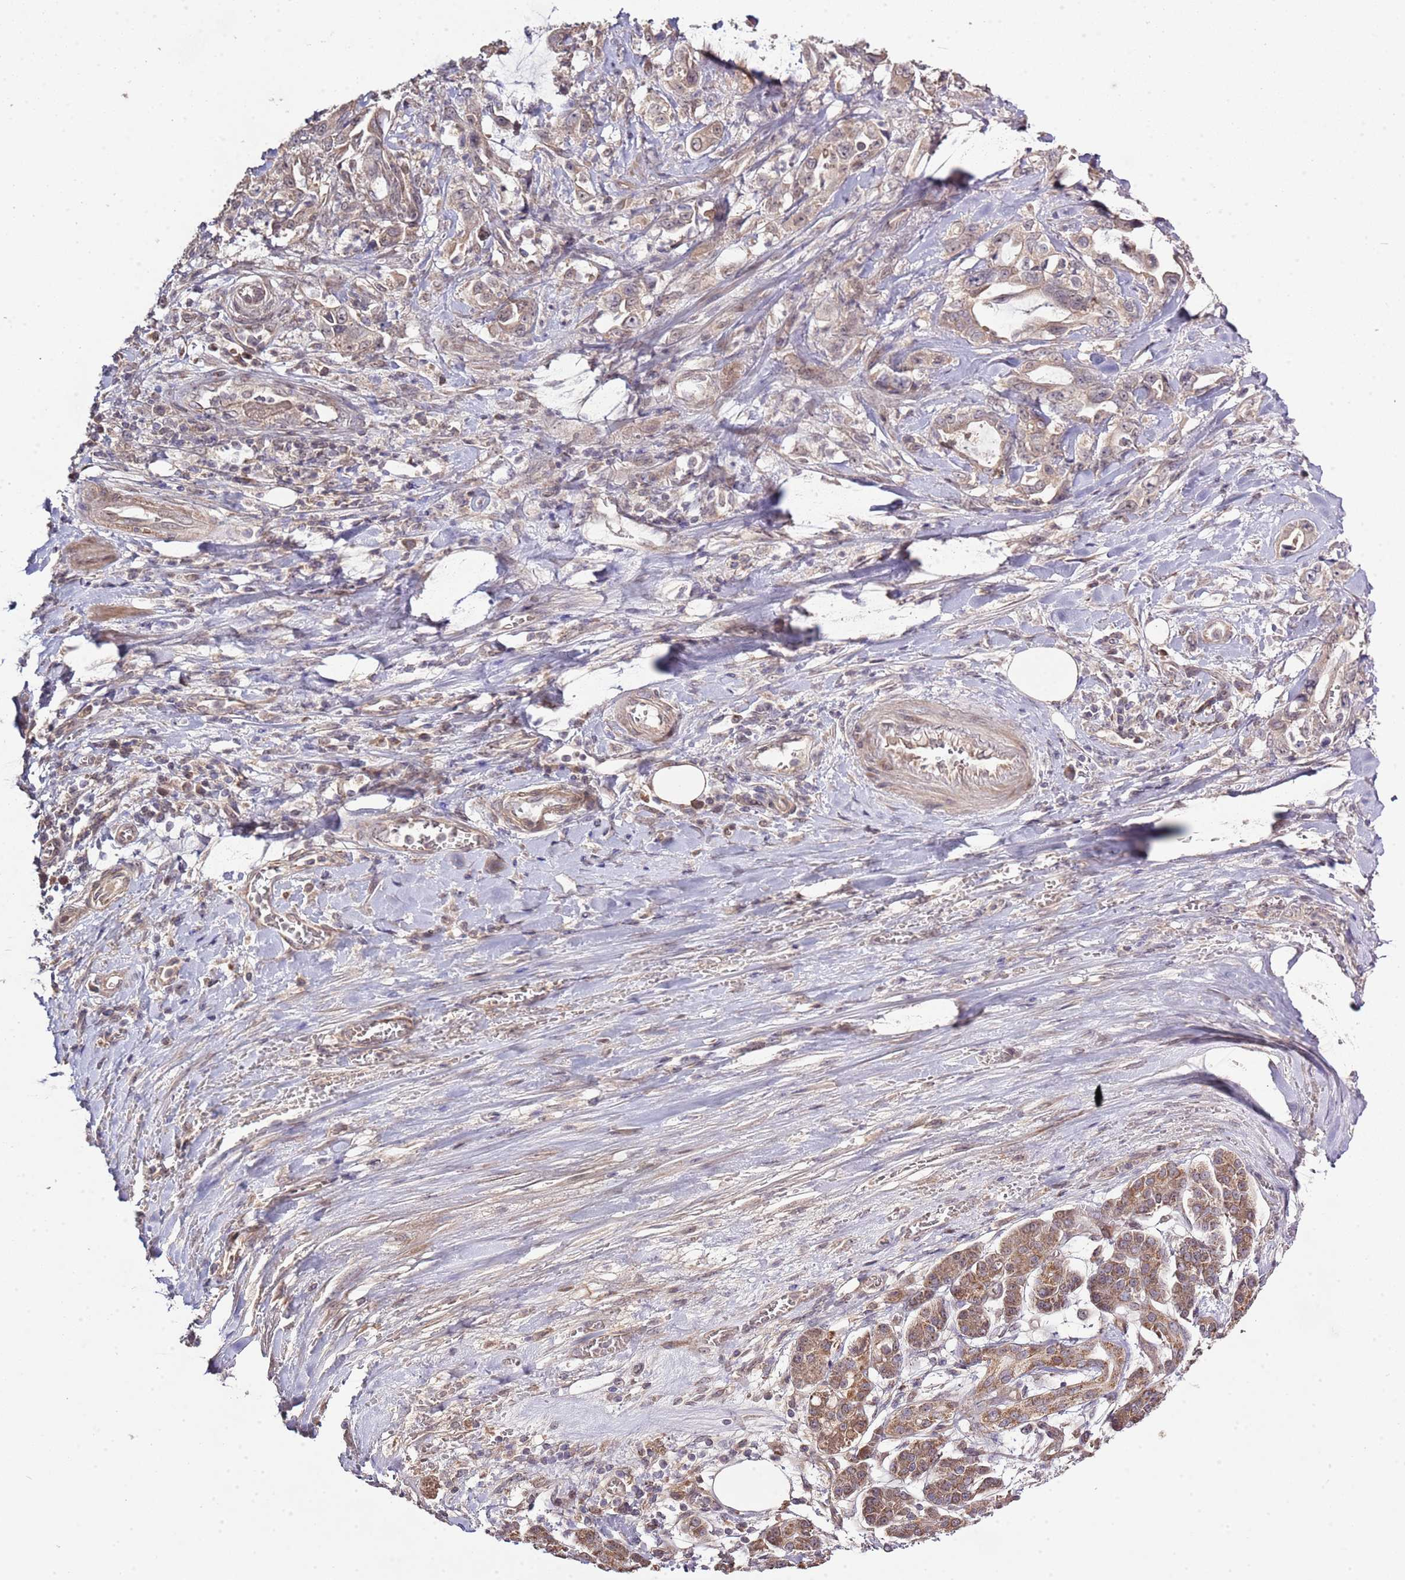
{"staining": {"intensity": "weak", "quantity": "25%-75%", "location": "cytoplasmic/membranous"}, "tissue": "pancreatic cancer", "cell_type": "Tumor cells", "image_type": "cancer", "snomed": [{"axis": "morphology", "description": "Adenocarcinoma, NOS"}, {"axis": "topography", "description": "Pancreas"}], "caption": "This is an image of immunohistochemistry (IHC) staining of pancreatic cancer, which shows weak positivity in the cytoplasmic/membranous of tumor cells.", "gene": "IVD", "patient": {"sex": "female", "age": 61}}